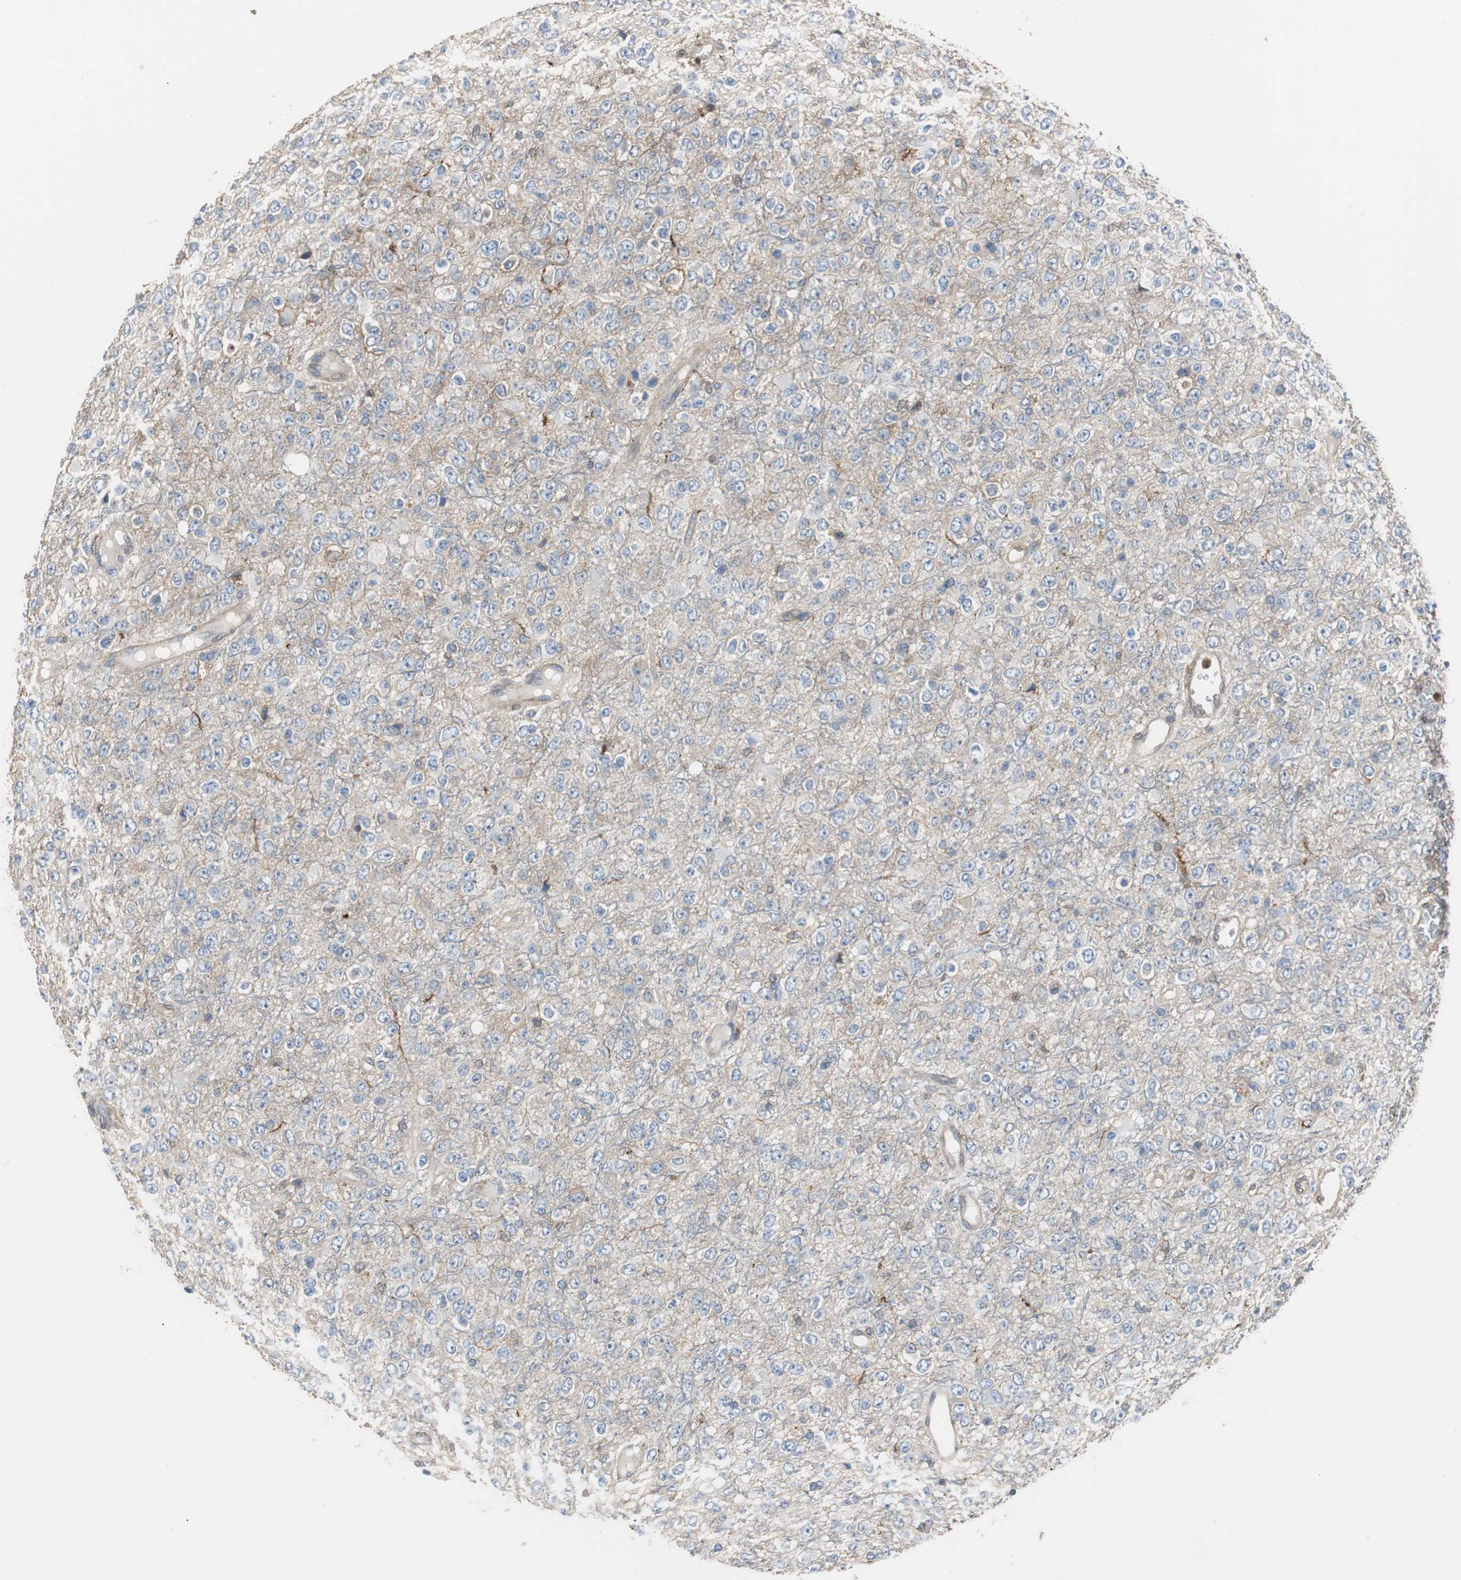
{"staining": {"intensity": "weak", "quantity": "<25%", "location": "cytoplasmic/membranous"}, "tissue": "glioma", "cell_type": "Tumor cells", "image_type": "cancer", "snomed": [{"axis": "morphology", "description": "Glioma, malignant, High grade"}, {"axis": "topography", "description": "pancreas cauda"}], "caption": "Glioma was stained to show a protein in brown. There is no significant positivity in tumor cells.", "gene": "ANXA4", "patient": {"sex": "male", "age": 60}}